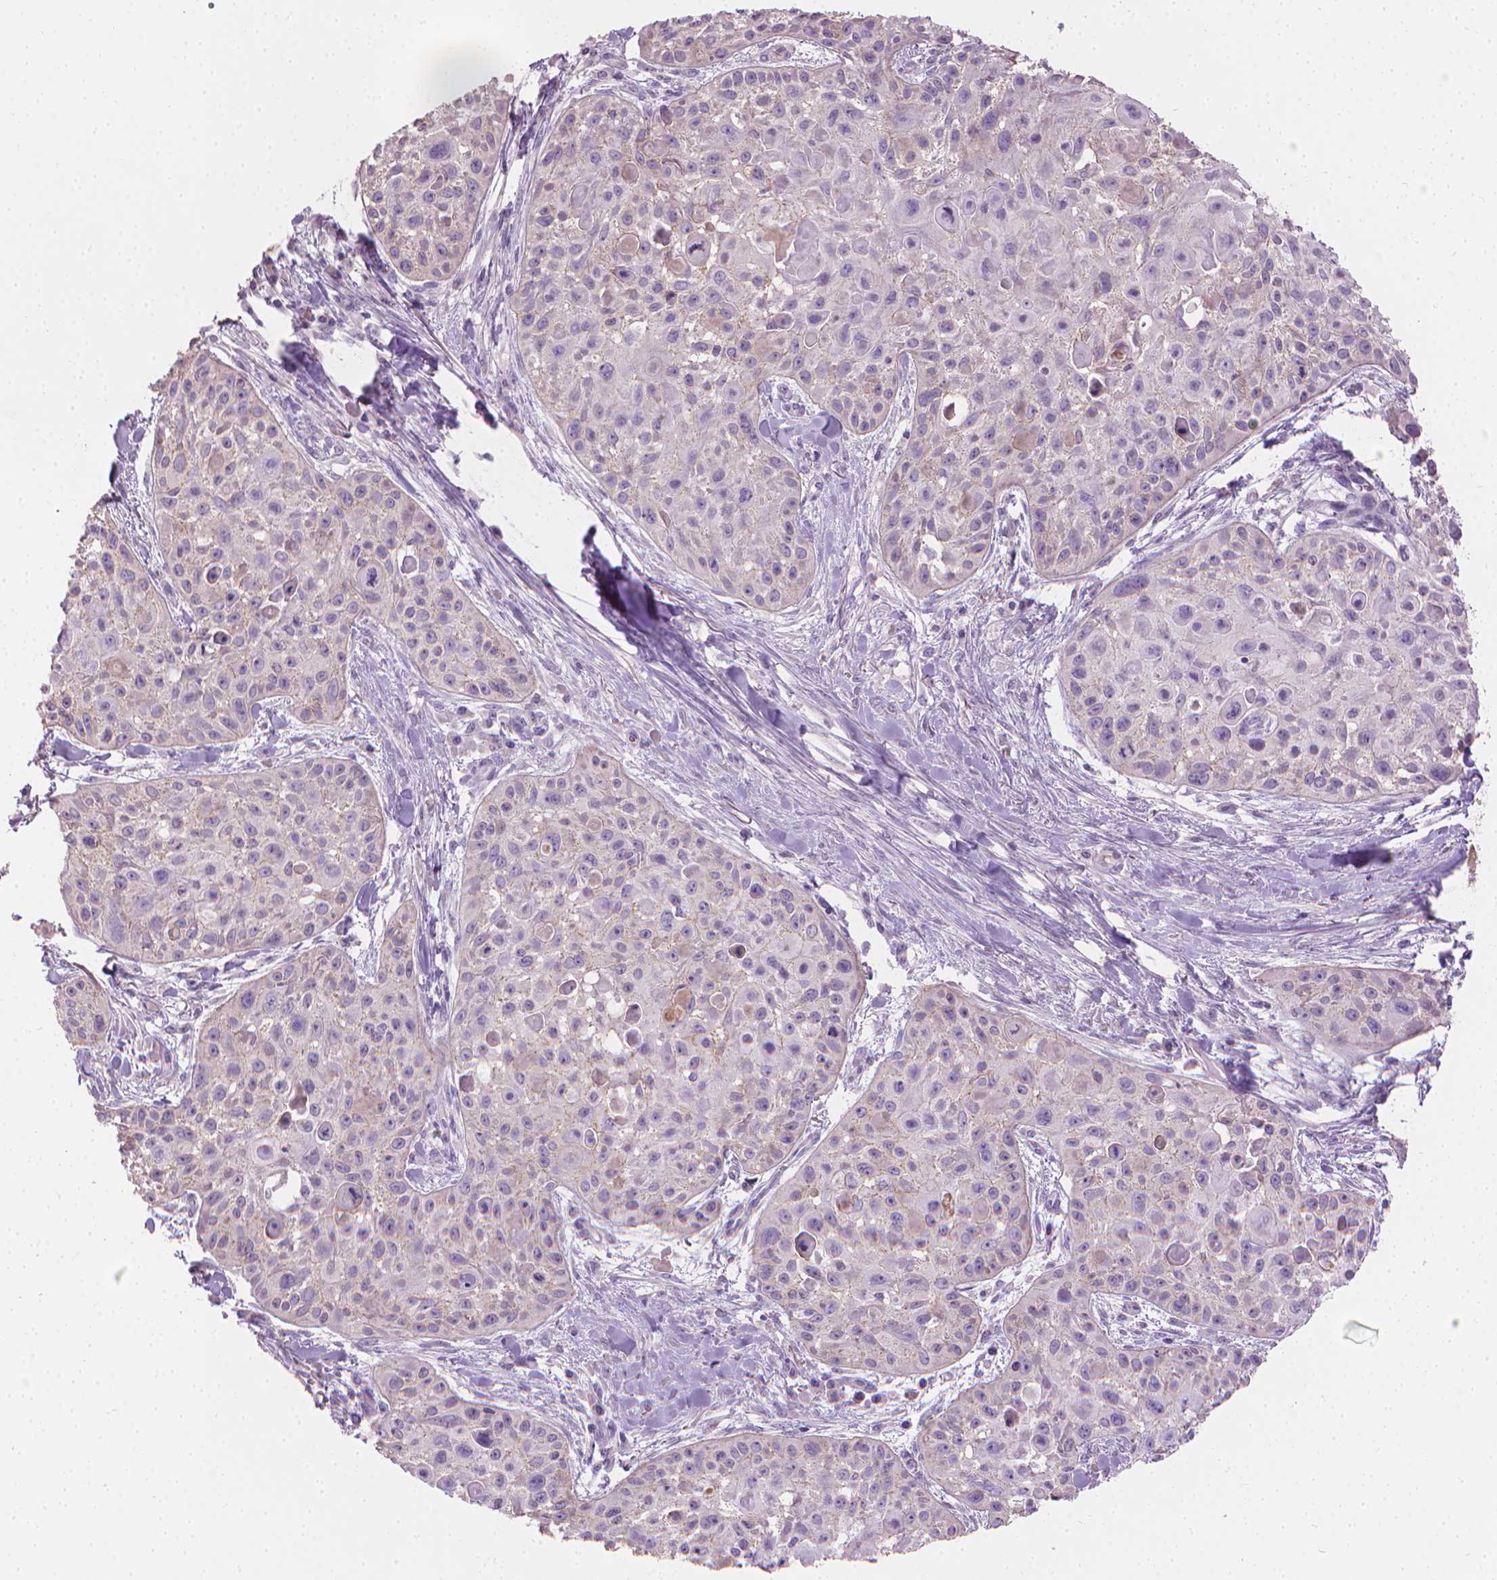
{"staining": {"intensity": "negative", "quantity": "none", "location": "none"}, "tissue": "skin cancer", "cell_type": "Tumor cells", "image_type": "cancer", "snomed": [{"axis": "morphology", "description": "Squamous cell carcinoma, NOS"}, {"axis": "topography", "description": "Skin"}, {"axis": "topography", "description": "Anal"}], "caption": "Immunohistochemical staining of human squamous cell carcinoma (skin) demonstrates no significant expression in tumor cells. The staining is performed using DAB brown chromogen with nuclei counter-stained in using hematoxylin.", "gene": "CABCOCO1", "patient": {"sex": "female", "age": 75}}